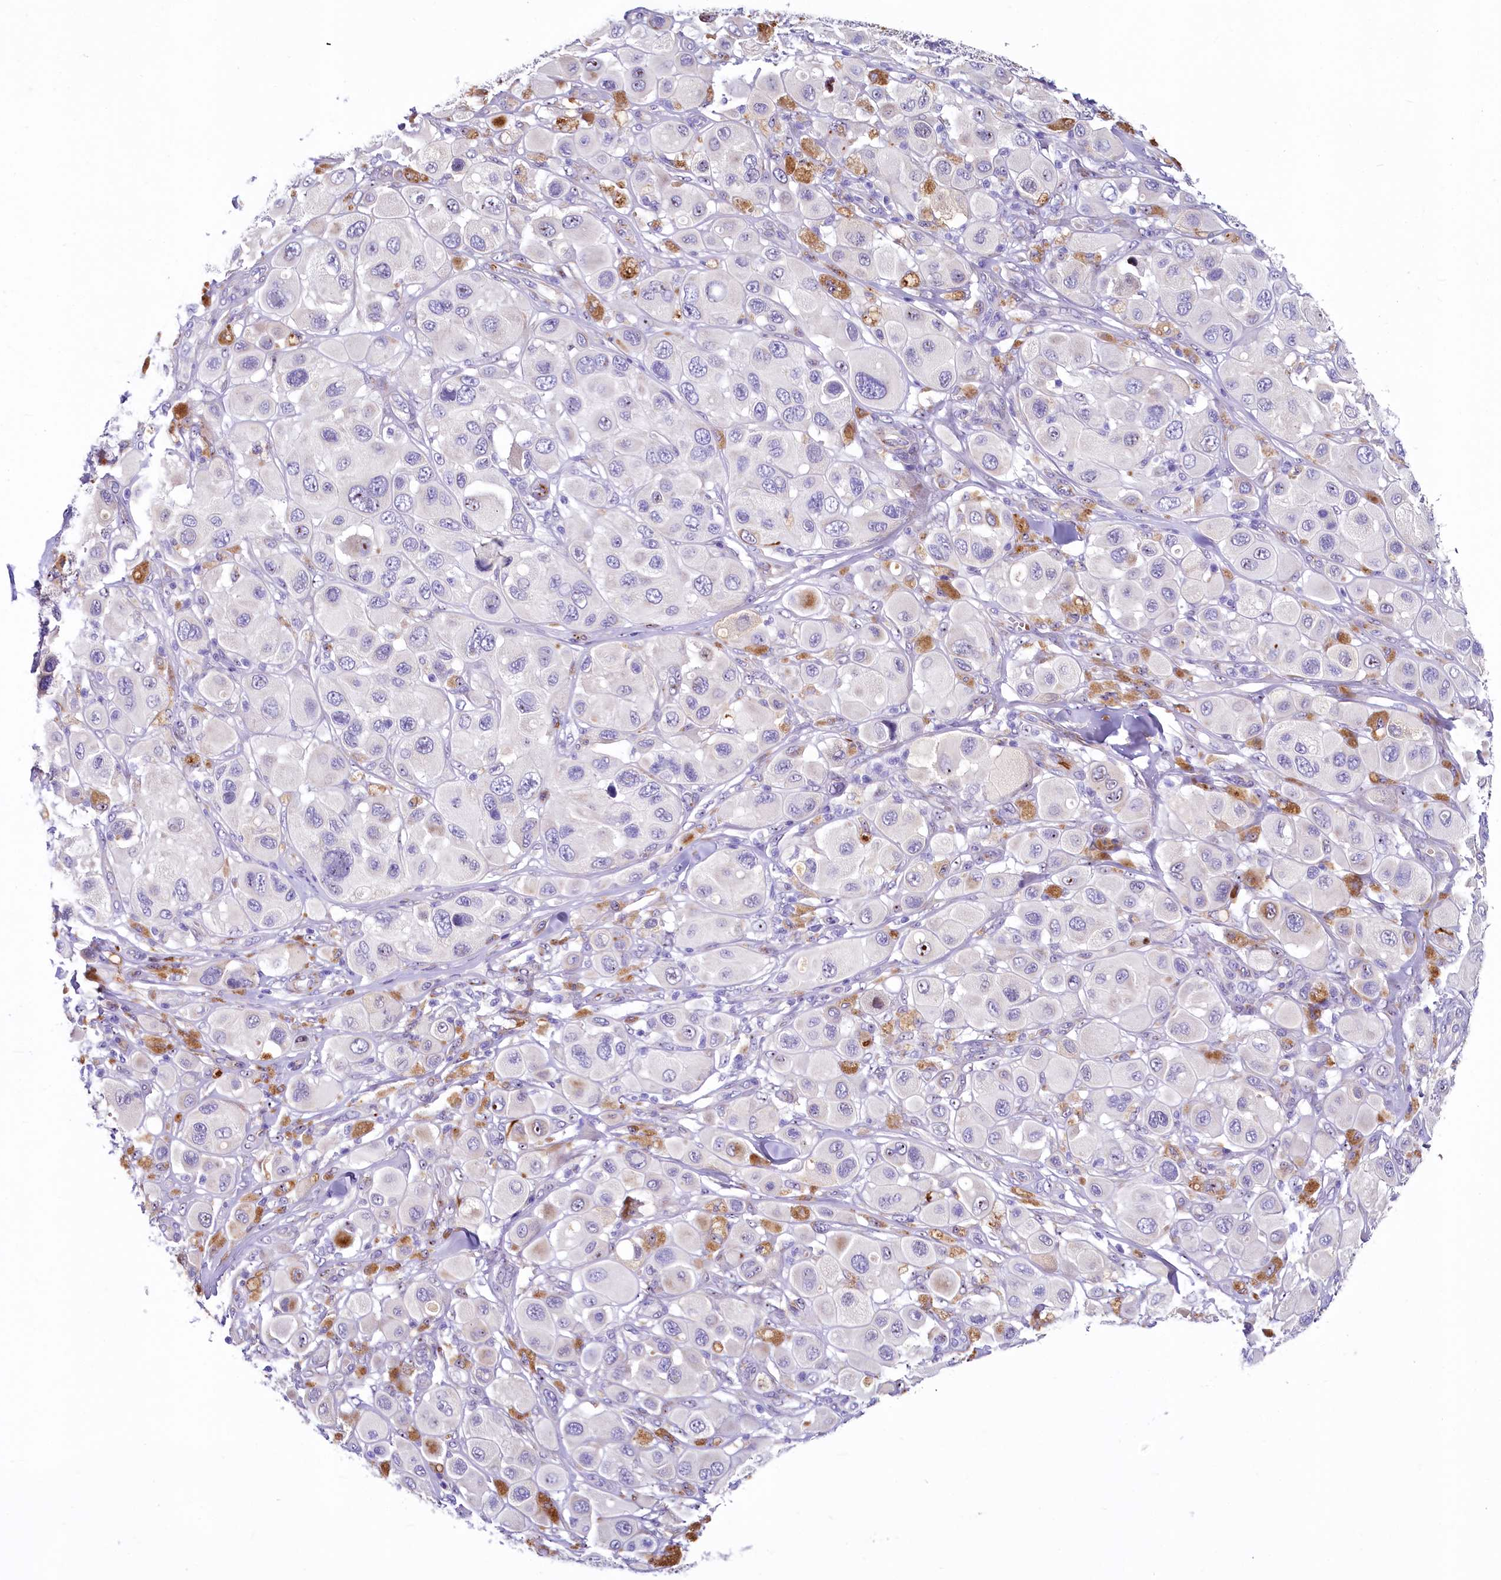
{"staining": {"intensity": "negative", "quantity": "none", "location": "none"}, "tissue": "melanoma", "cell_type": "Tumor cells", "image_type": "cancer", "snomed": [{"axis": "morphology", "description": "Malignant melanoma, Metastatic site"}, {"axis": "topography", "description": "Skin"}], "caption": "The immunohistochemistry image has no significant expression in tumor cells of melanoma tissue. (Stains: DAB immunohistochemistry with hematoxylin counter stain, Microscopy: brightfield microscopy at high magnification).", "gene": "SH3TC2", "patient": {"sex": "male", "age": 41}}